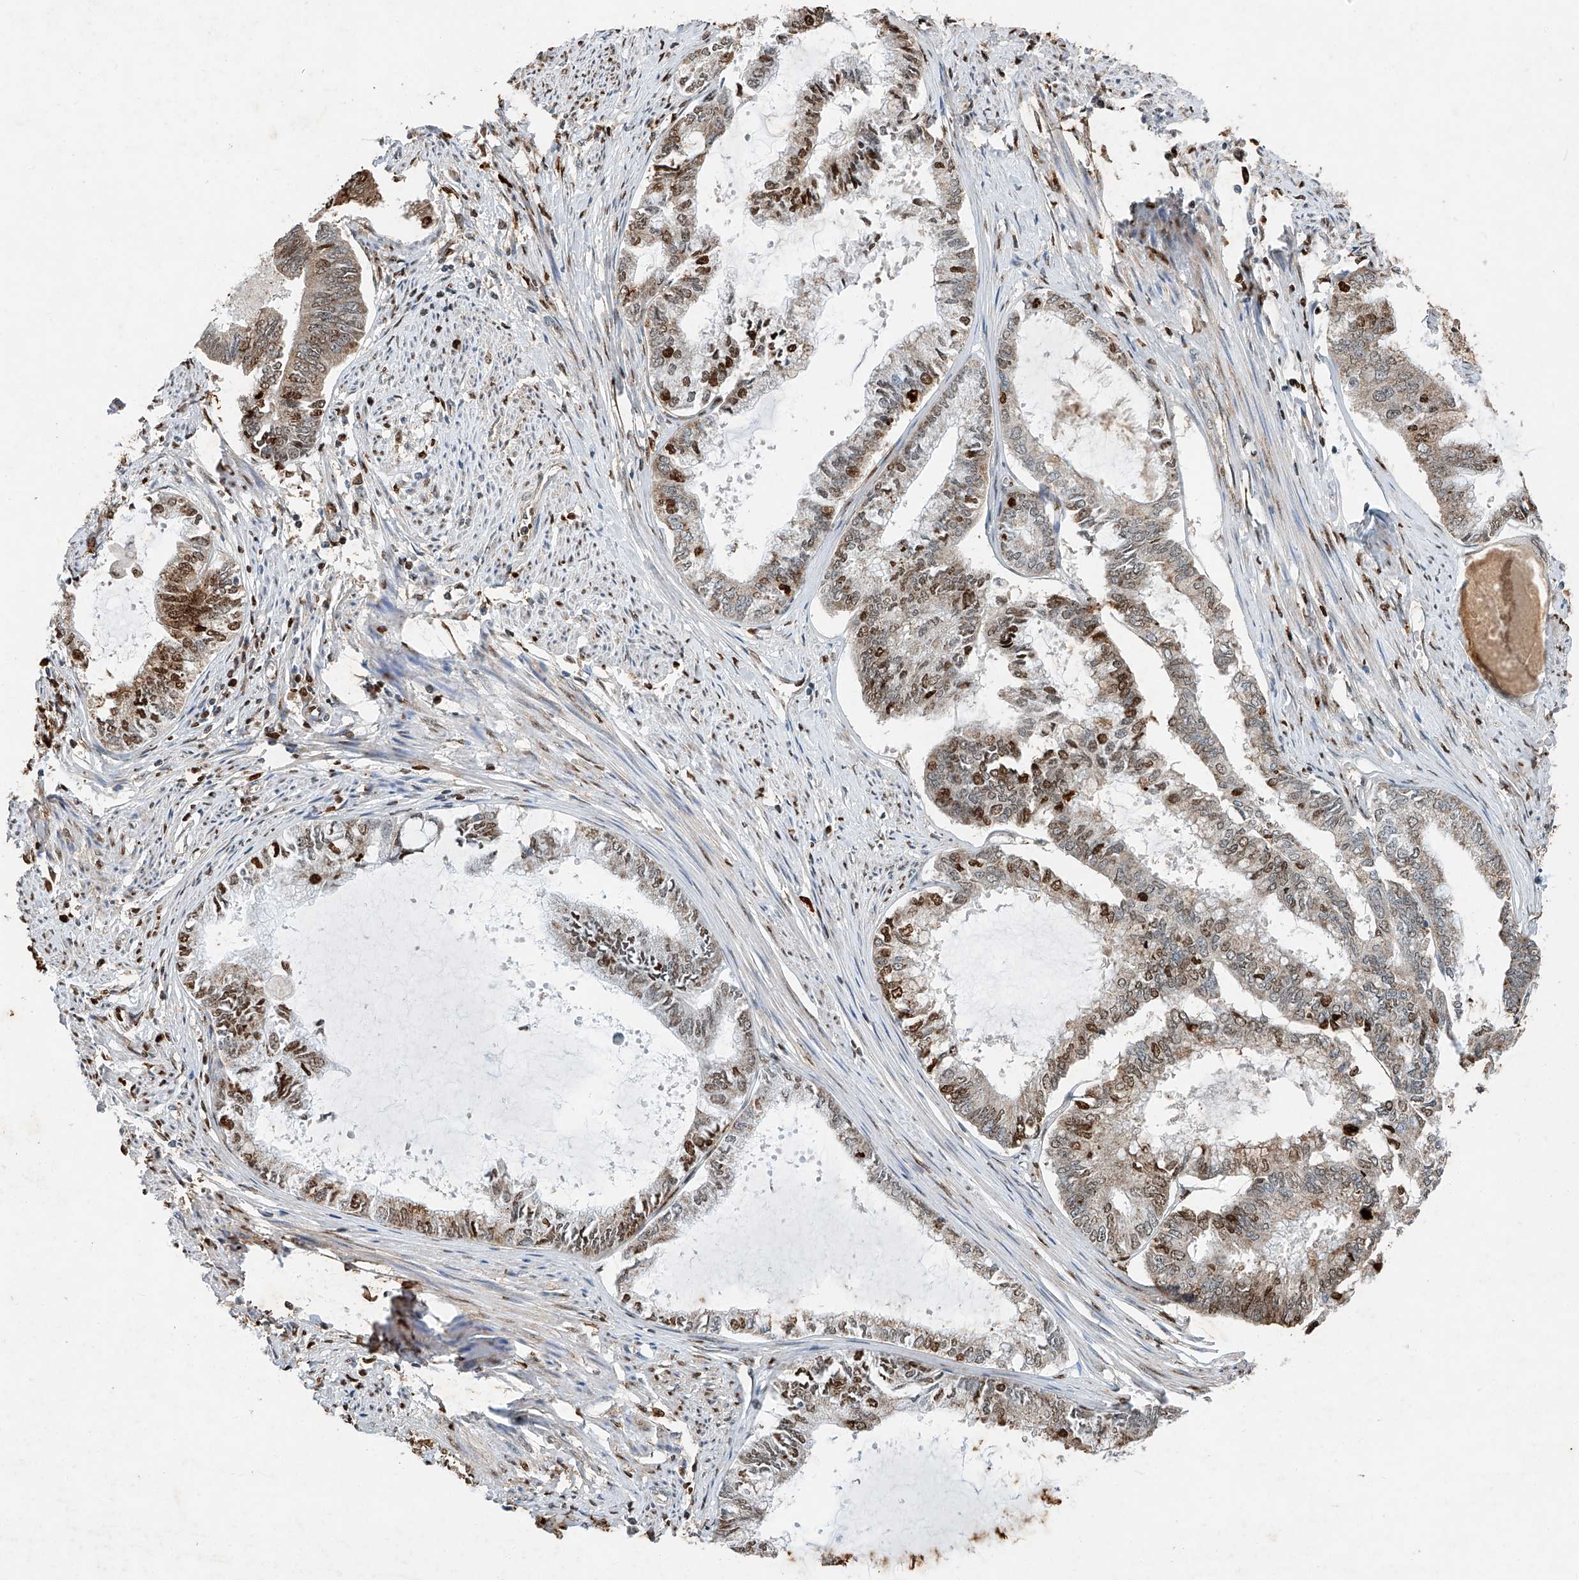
{"staining": {"intensity": "moderate", "quantity": "25%-75%", "location": "cytoplasmic/membranous,nuclear"}, "tissue": "endometrial cancer", "cell_type": "Tumor cells", "image_type": "cancer", "snomed": [{"axis": "morphology", "description": "Adenocarcinoma, NOS"}, {"axis": "topography", "description": "Endometrium"}], "caption": "Immunohistochemistry (IHC) photomicrograph of neoplastic tissue: human endometrial cancer (adenocarcinoma) stained using IHC reveals medium levels of moderate protein expression localized specifically in the cytoplasmic/membranous and nuclear of tumor cells, appearing as a cytoplasmic/membranous and nuclear brown color.", "gene": "CTDP1", "patient": {"sex": "female", "age": 86}}